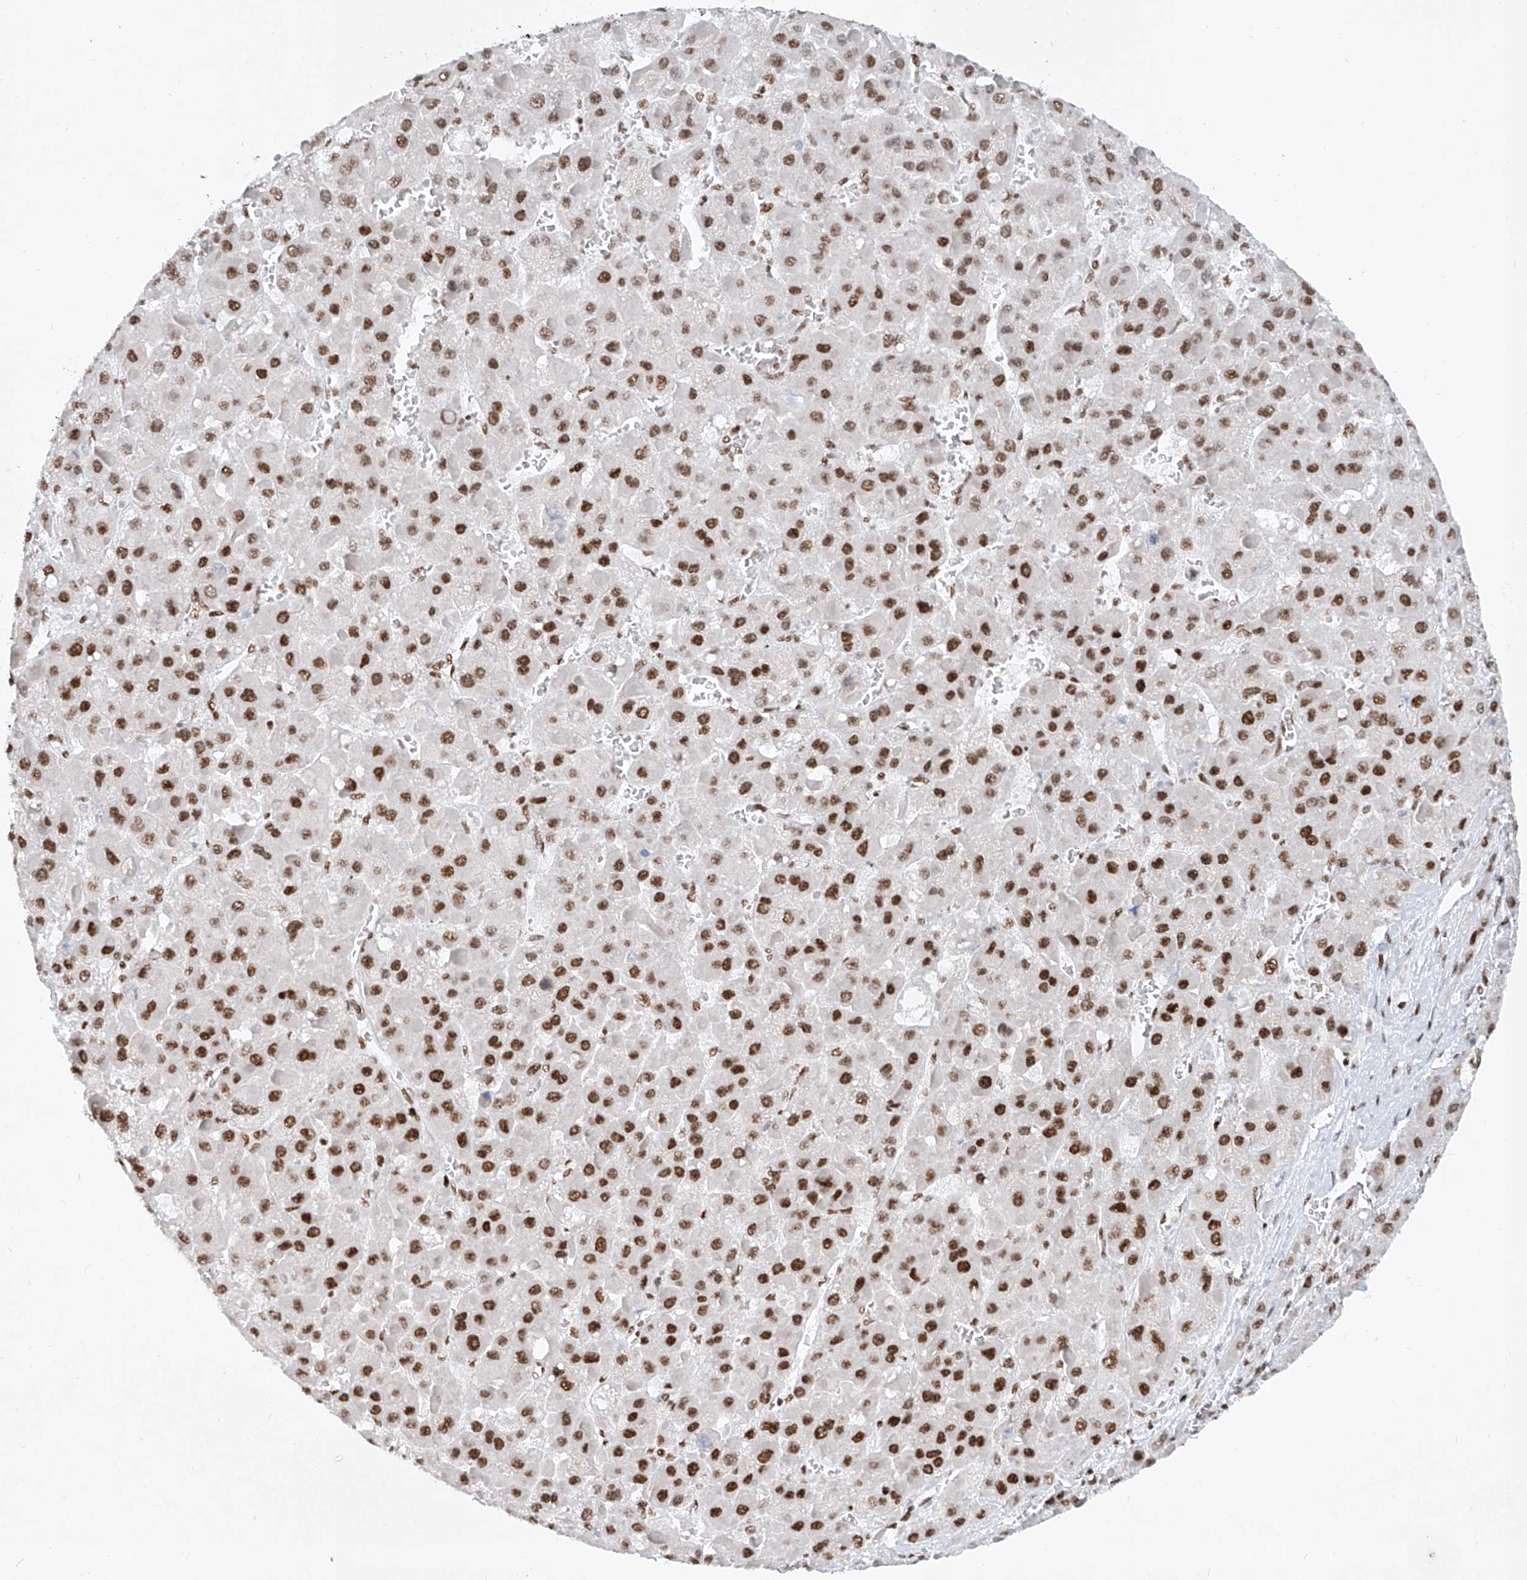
{"staining": {"intensity": "strong", "quantity": ">75%", "location": "nuclear"}, "tissue": "liver cancer", "cell_type": "Tumor cells", "image_type": "cancer", "snomed": [{"axis": "morphology", "description": "Carcinoma, Hepatocellular, NOS"}, {"axis": "topography", "description": "Liver"}], "caption": "Immunohistochemical staining of liver cancer exhibits high levels of strong nuclear staining in about >75% of tumor cells.", "gene": "TAF4", "patient": {"sex": "female", "age": 73}}